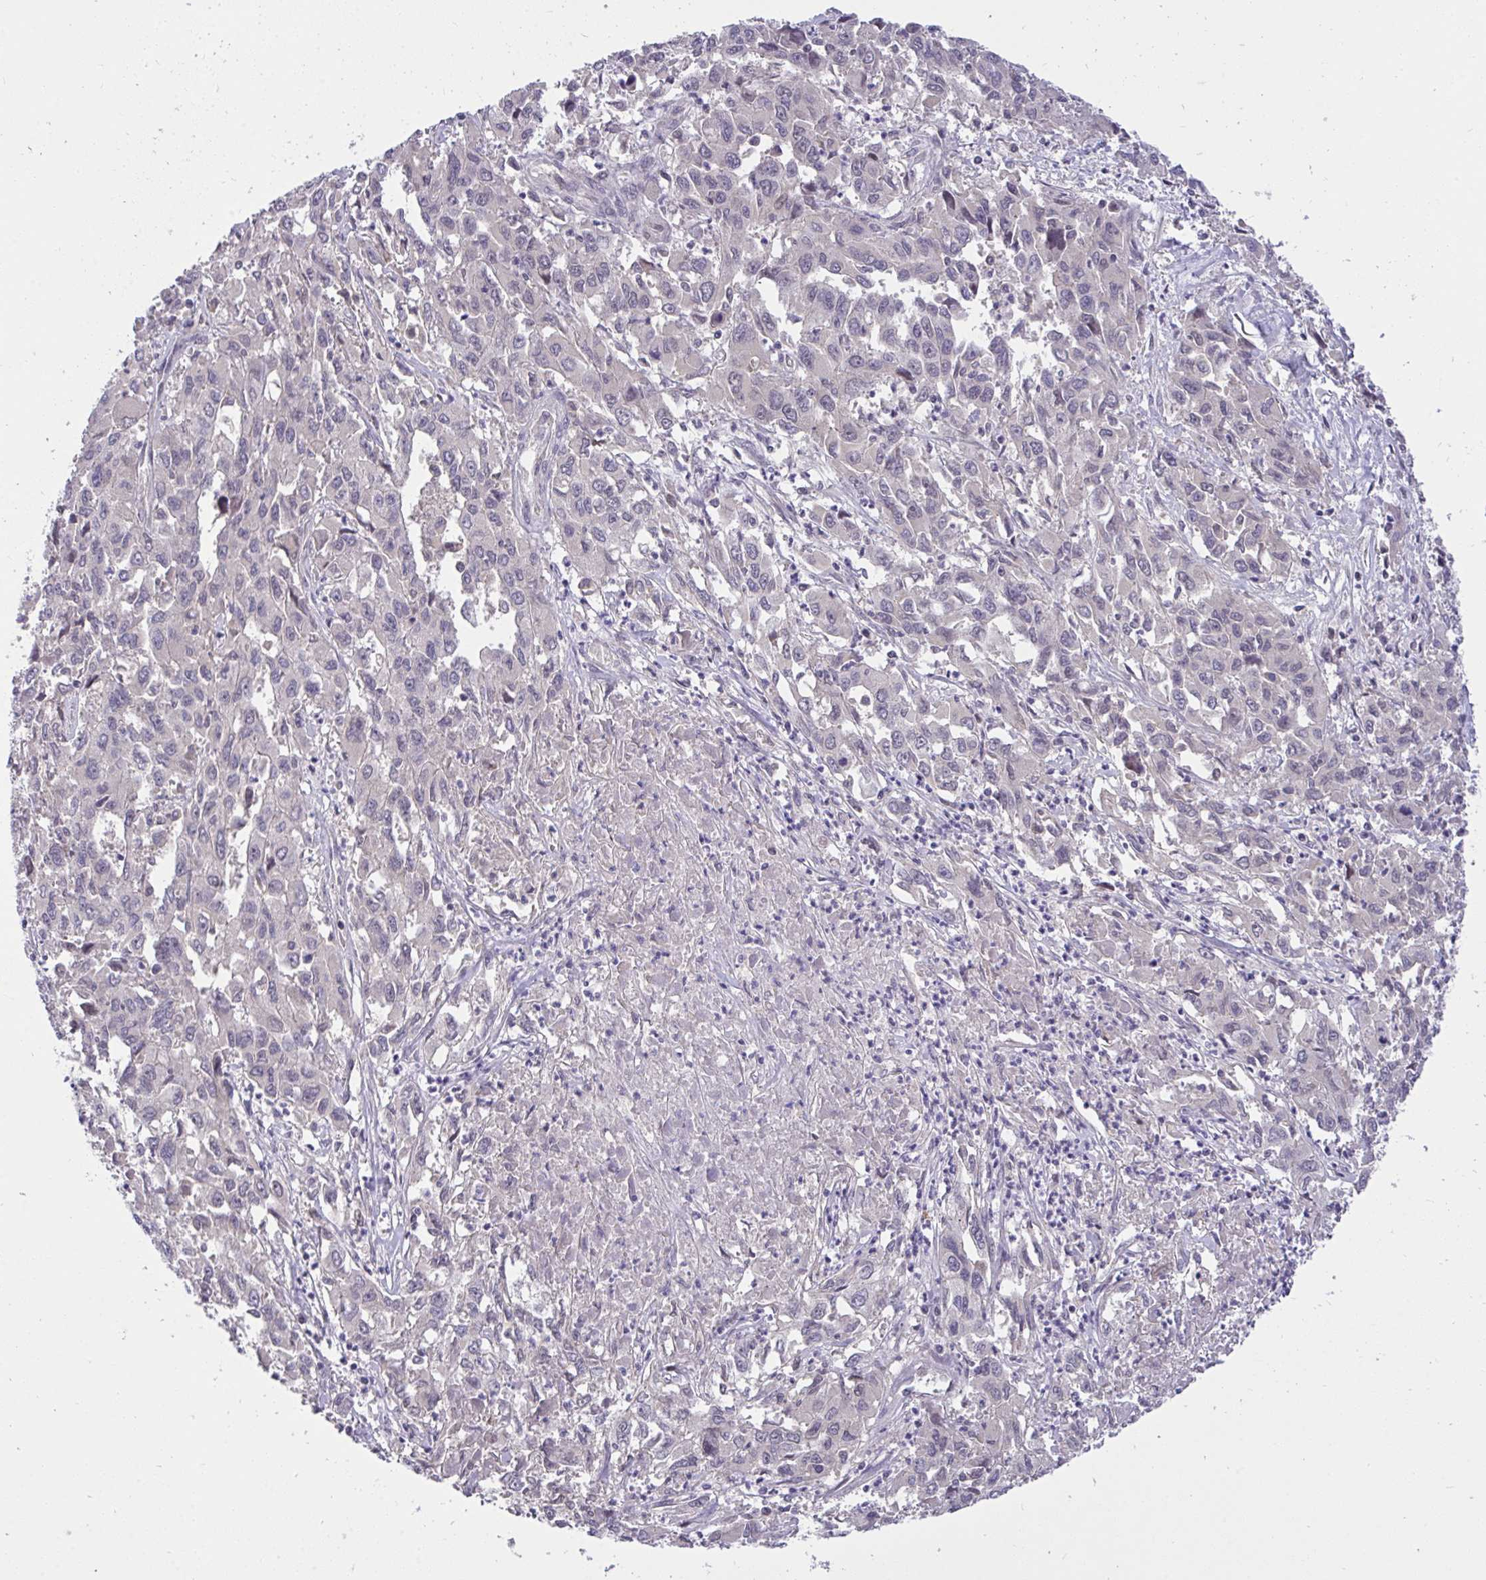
{"staining": {"intensity": "negative", "quantity": "none", "location": "none"}, "tissue": "liver cancer", "cell_type": "Tumor cells", "image_type": "cancer", "snomed": [{"axis": "morphology", "description": "Carcinoma, Hepatocellular, NOS"}, {"axis": "topography", "description": "Liver"}], "caption": "DAB (3,3'-diaminobenzidine) immunohistochemical staining of liver hepatocellular carcinoma shows no significant positivity in tumor cells. Brightfield microscopy of IHC stained with DAB (3,3'-diaminobenzidine) (brown) and hematoxylin (blue), captured at high magnification.", "gene": "C19orf54", "patient": {"sex": "male", "age": 63}}